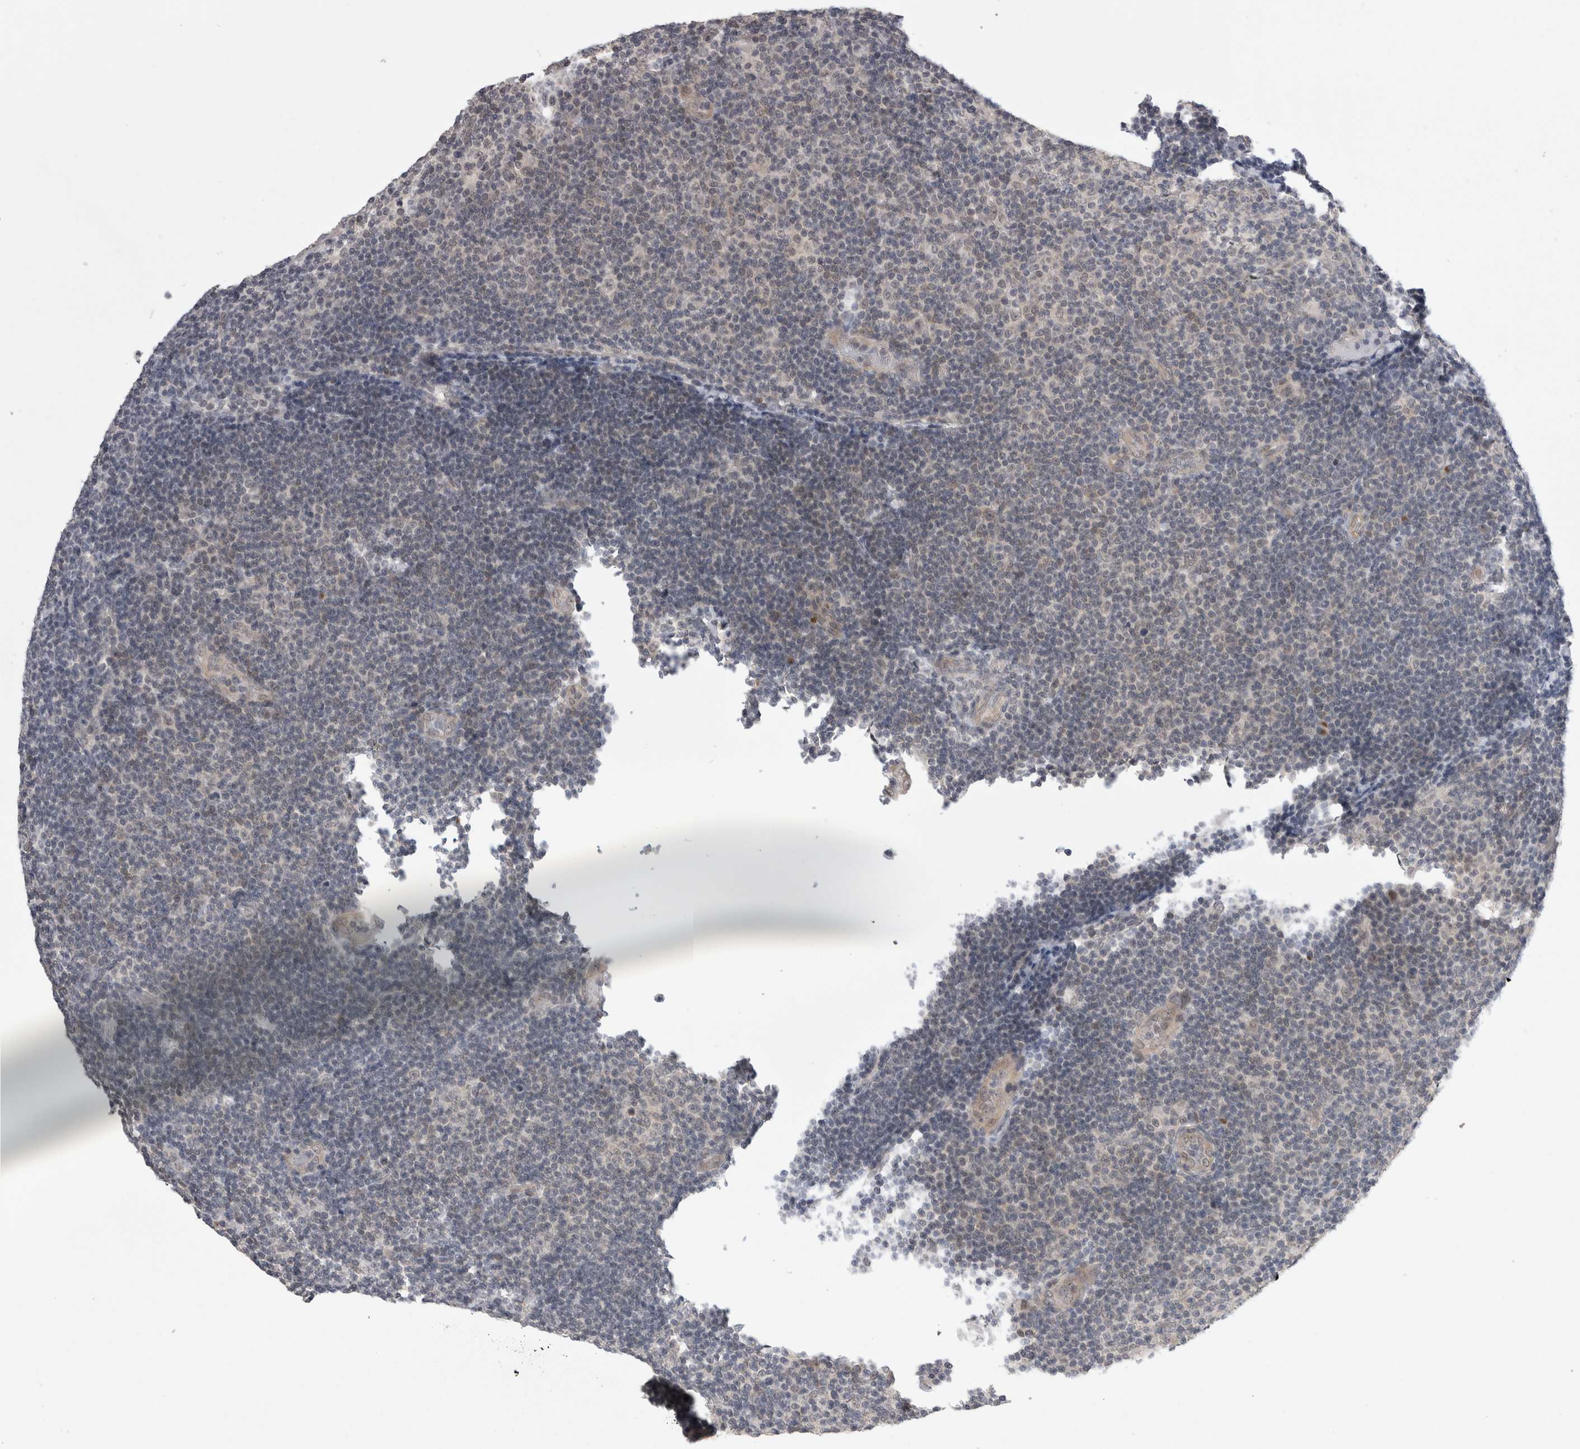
{"staining": {"intensity": "weak", "quantity": "<25%", "location": "nuclear"}, "tissue": "lymphoma", "cell_type": "Tumor cells", "image_type": "cancer", "snomed": [{"axis": "morphology", "description": "Malignant lymphoma, non-Hodgkin's type, Low grade"}, {"axis": "topography", "description": "Lymph node"}], "caption": "This is an immunohistochemistry histopathology image of malignant lymphoma, non-Hodgkin's type (low-grade). There is no positivity in tumor cells.", "gene": "ZNF341", "patient": {"sex": "male", "age": 83}}